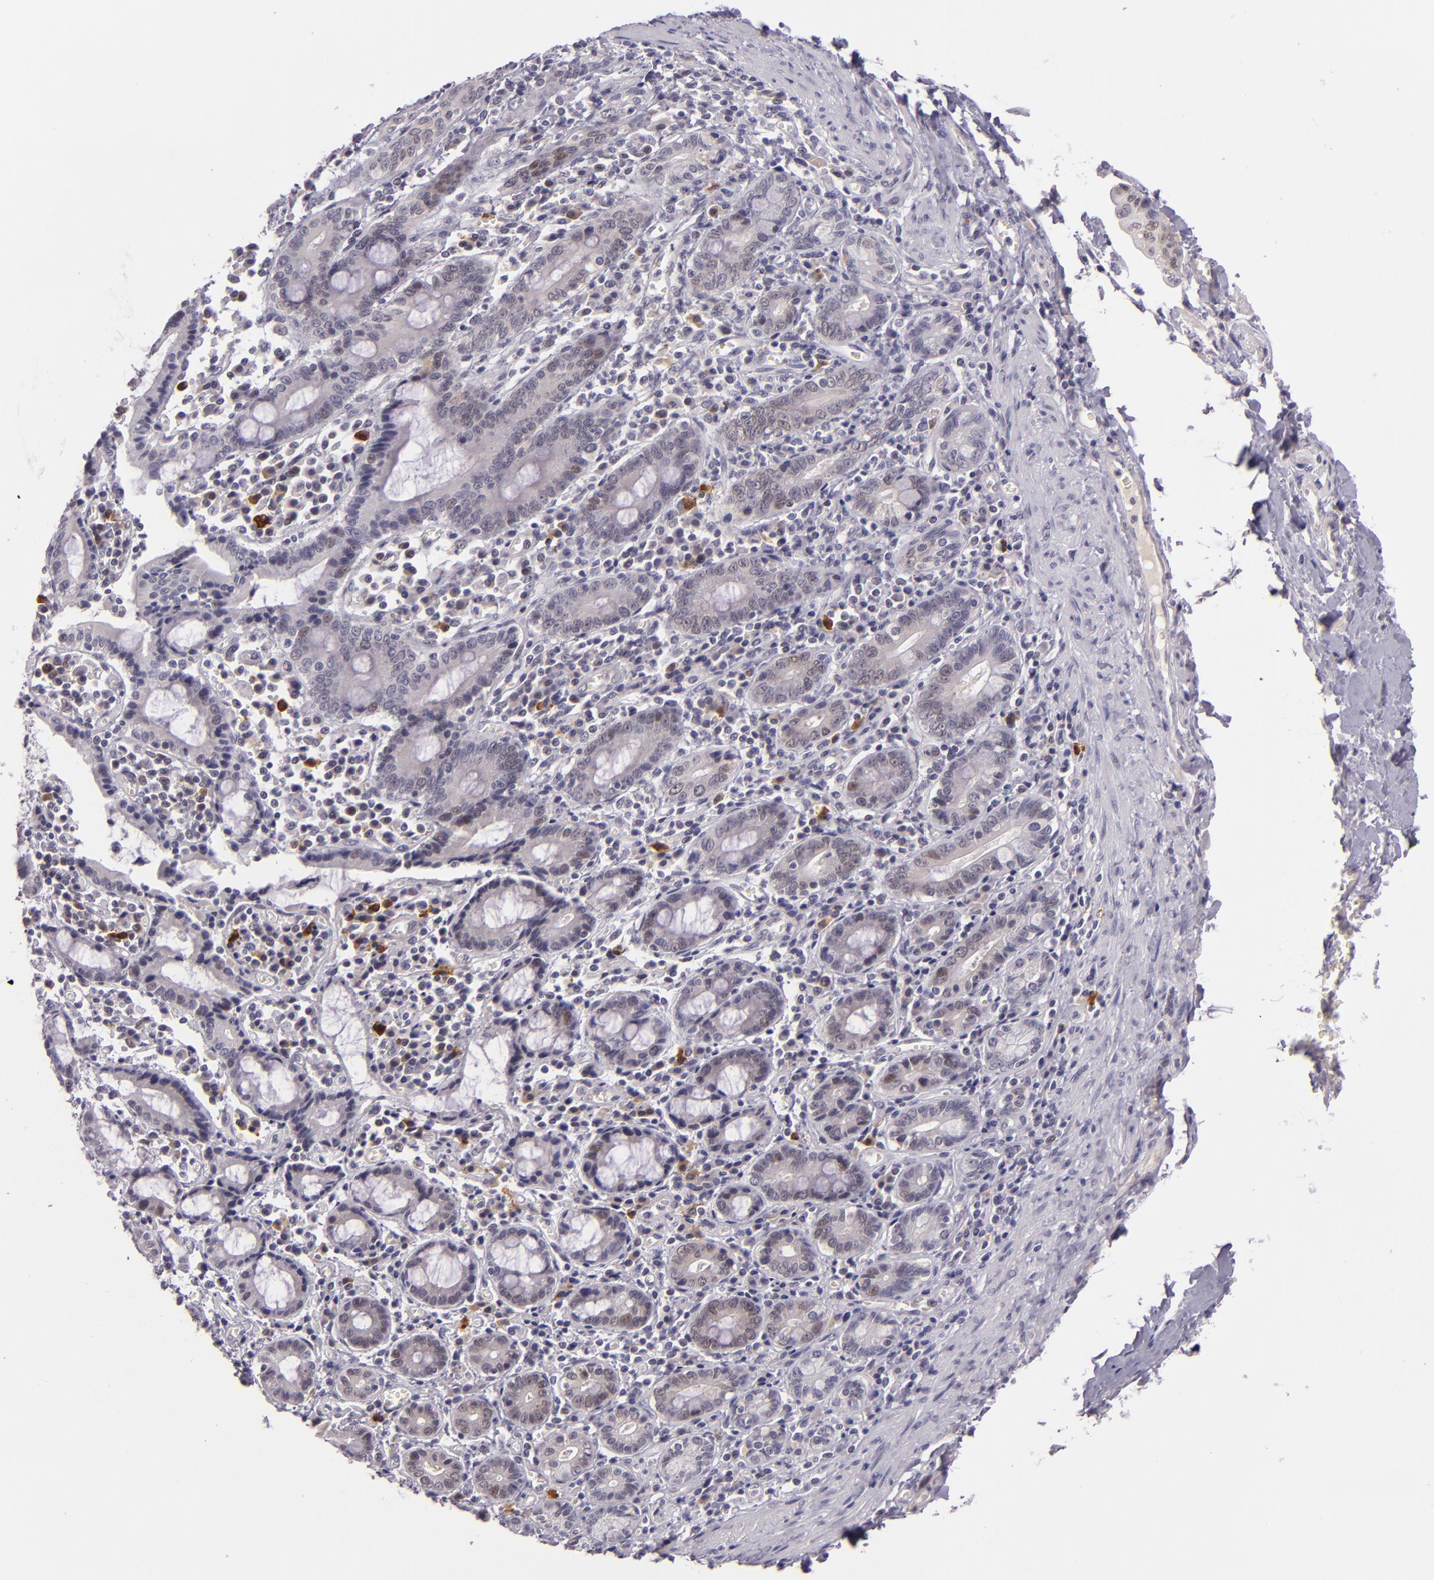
{"staining": {"intensity": "weak", "quantity": "<25%", "location": "nuclear"}, "tissue": "pancreatic cancer", "cell_type": "Tumor cells", "image_type": "cancer", "snomed": [{"axis": "morphology", "description": "Adenocarcinoma, NOS"}, {"axis": "topography", "description": "Pancreas"}], "caption": "A high-resolution histopathology image shows IHC staining of pancreatic cancer, which displays no significant staining in tumor cells.", "gene": "CSE1L", "patient": {"sex": "male", "age": 77}}